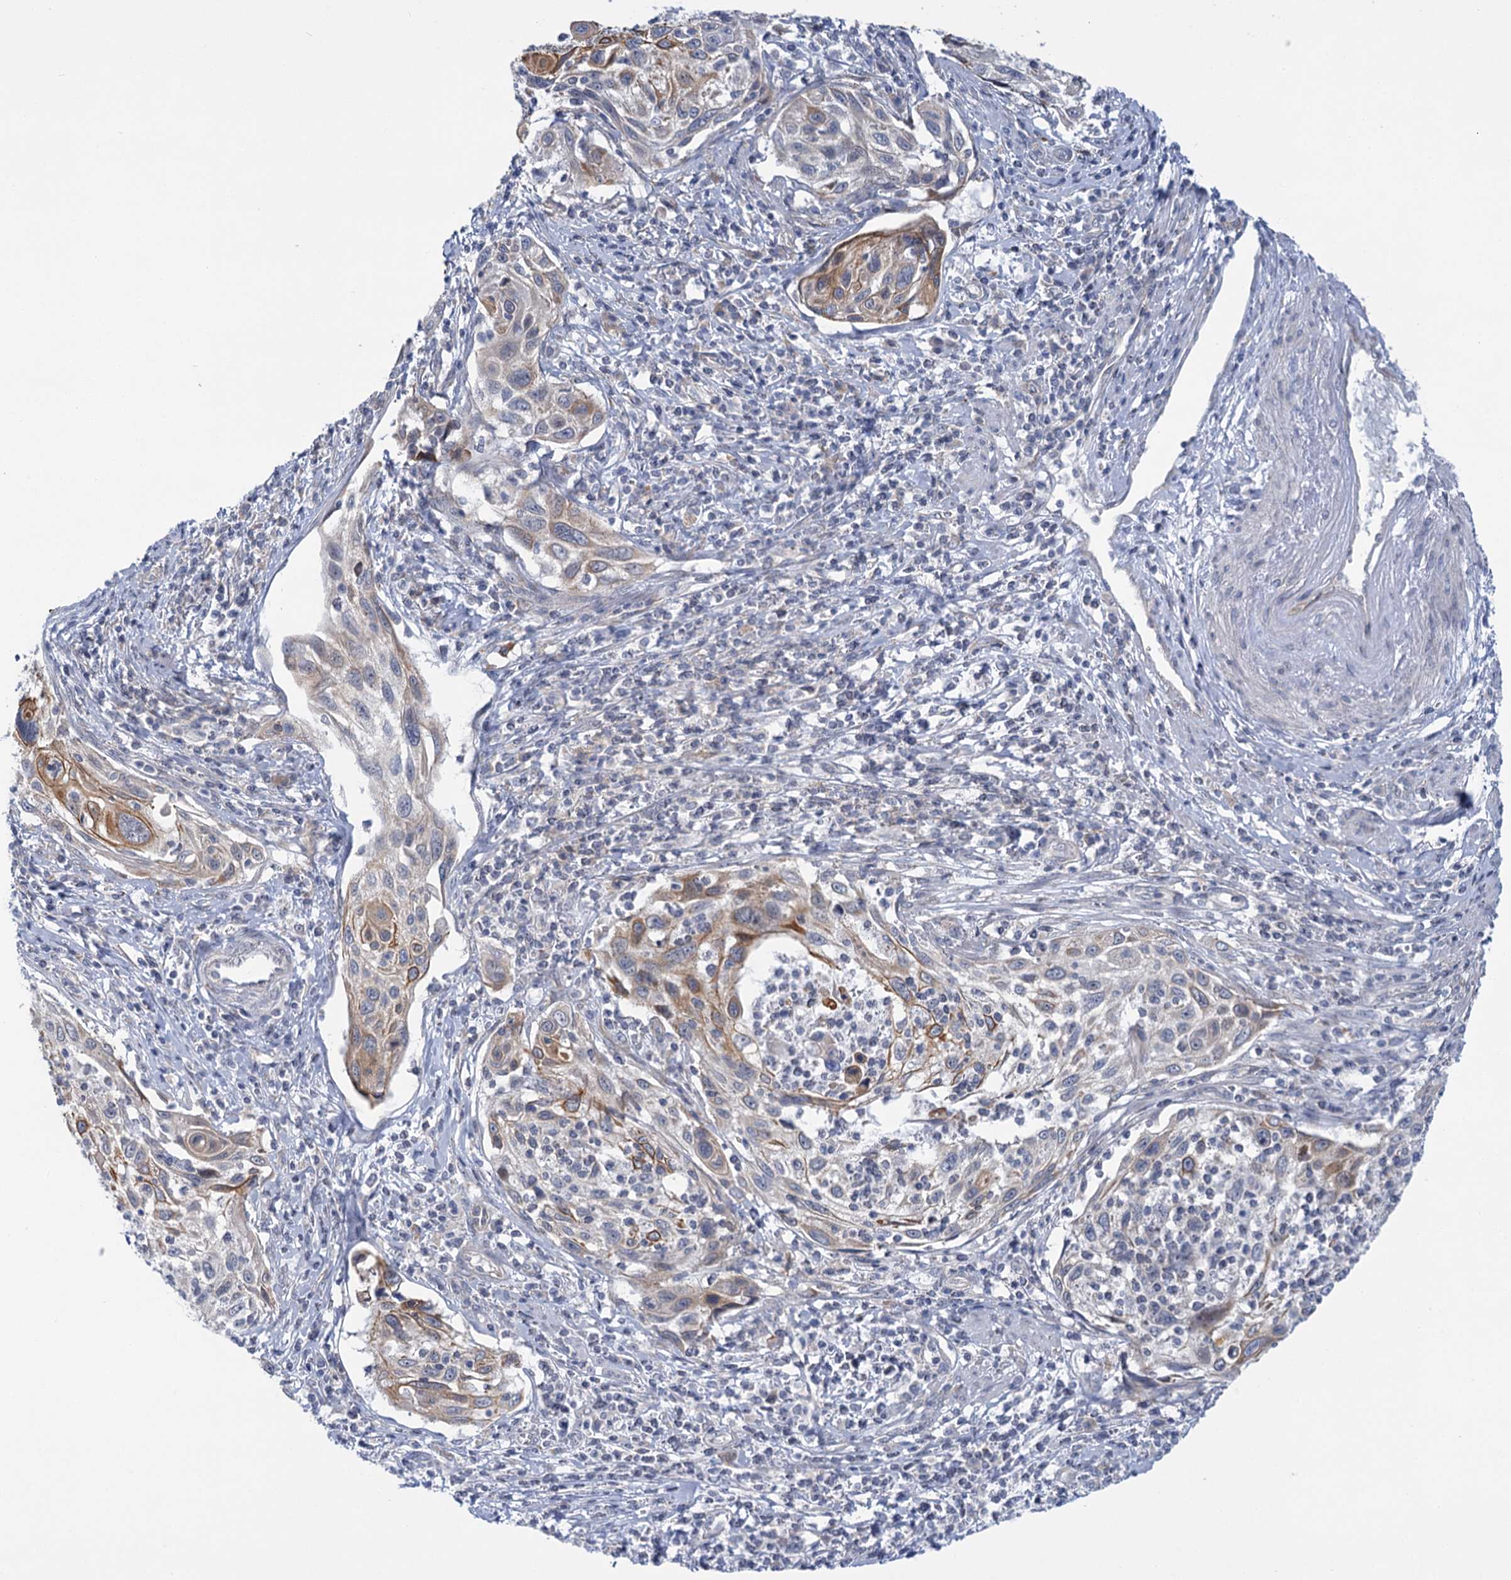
{"staining": {"intensity": "moderate", "quantity": "<25%", "location": "cytoplasmic/membranous"}, "tissue": "cervical cancer", "cell_type": "Tumor cells", "image_type": "cancer", "snomed": [{"axis": "morphology", "description": "Squamous cell carcinoma, NOS"}, {"axis": "topography", "description": "Cervix"}], "caption": "Immunohistochemical staining of human cervical cancer reveals low levels of moderate cytoplasmic/membranous protein staining in about <25% of tumor cells.", "gene": "MBLAC2", "patient": {"sex": "female", "age": 70}}